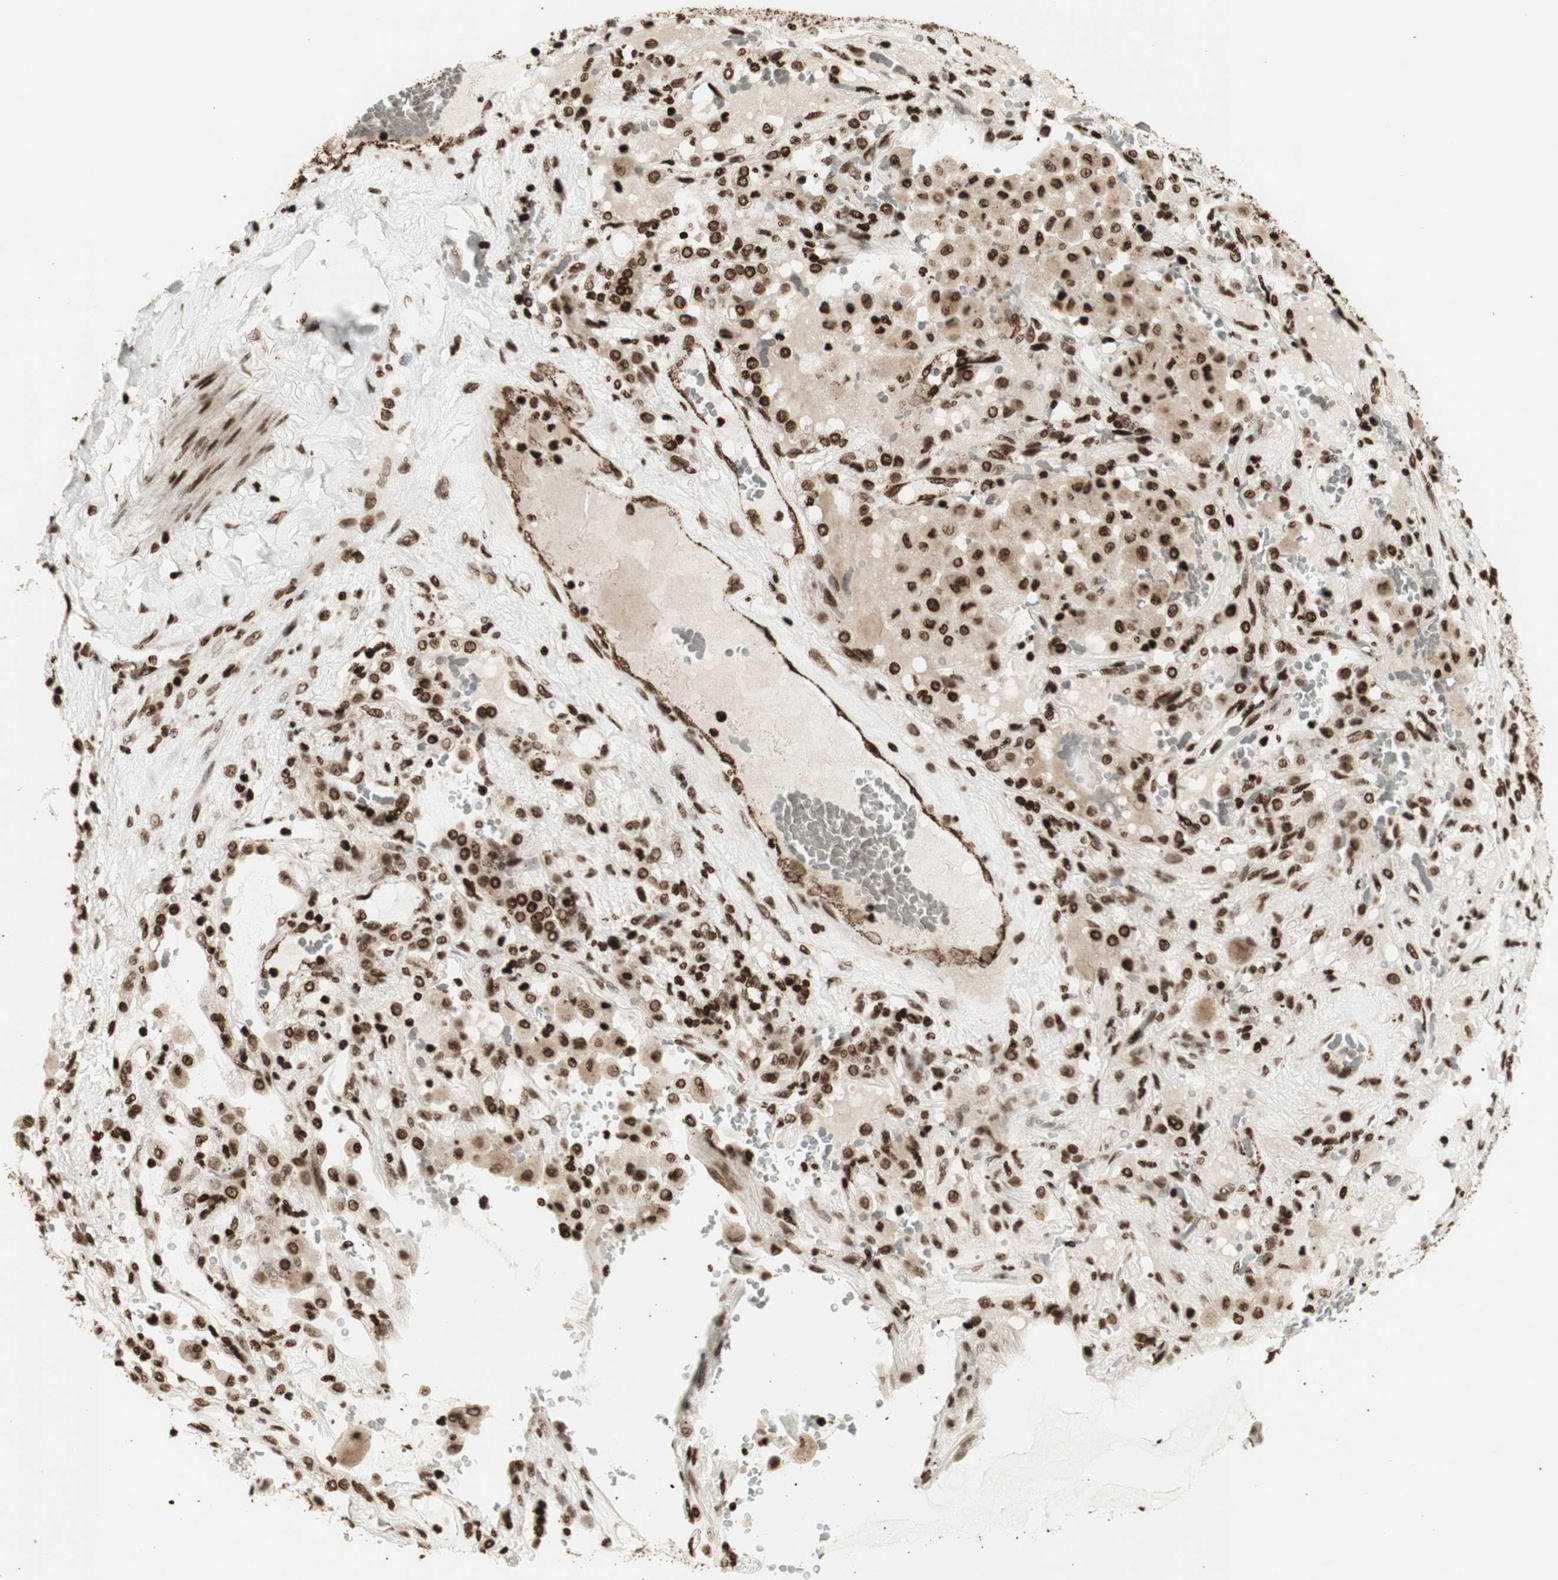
{"staining": {"intensity": "strong", "quantity": ">75%", "location": "cytoplasmic/membranous,nuclear"}, "tissue": "lung cancer", "cell_type": "Tumor cells", "image_type": "cancer", "snomed": [{"axis": "morphology", "description": "Squamous cell carcinoma, NOS"}, {"axis": "topography", "description": "Lung"}], "caption": "Immunohistochemistry of lung cancer (squamous cell carcinoma) exhibits high levels of strong cytoplasmic/membranous and nuclear expression in approximately >75% of tumor cells.", "gene": "NCAPD2", "patient": {"sex": "male", "age": 57}}